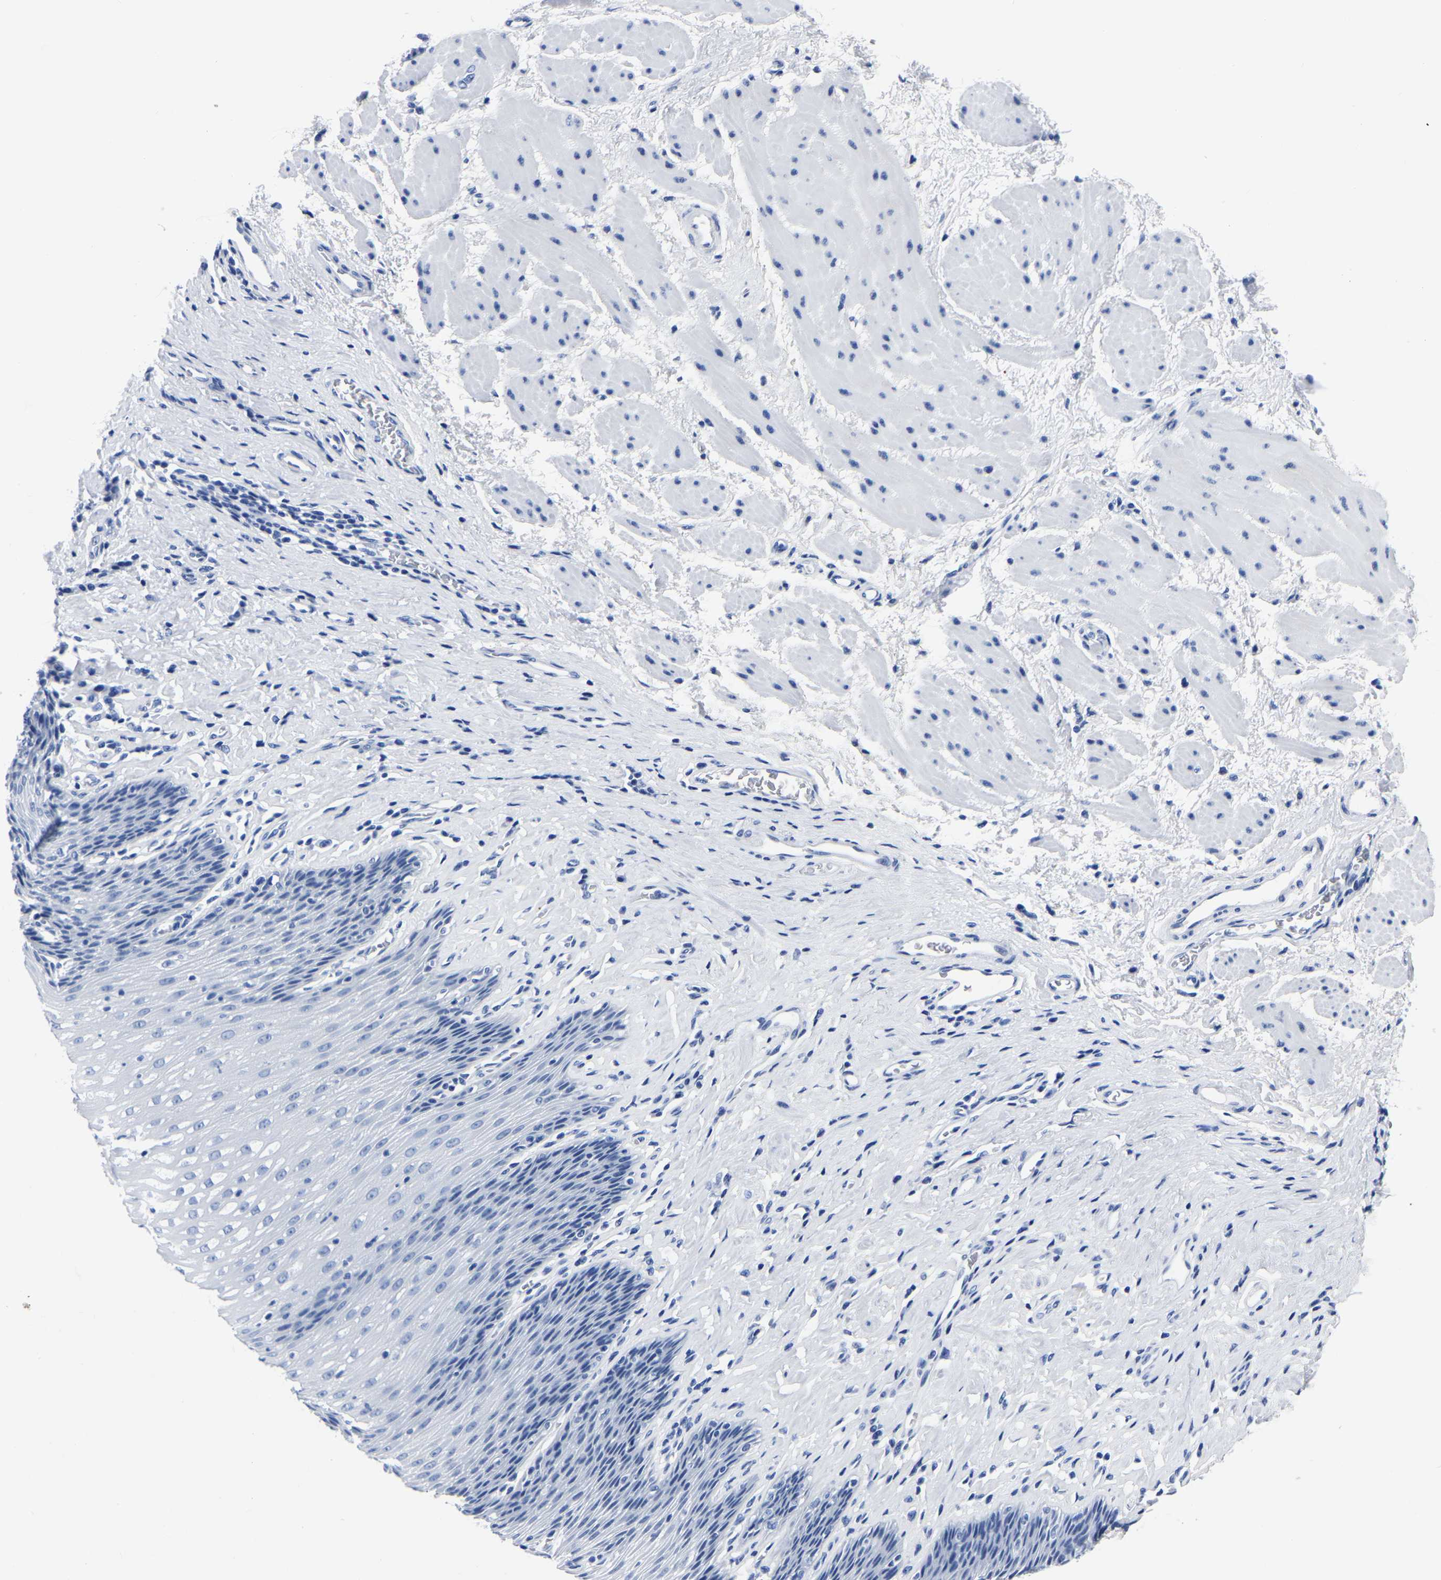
{"staining": {"intensity": "negative", "quantity": "none", "location": "none"}, "tissue": "esophagus", "cell_type": "Squamous epithelial cells", "image_type": "normal", "snomed": [{"axis": "morphology", "description": "Normal tissue, NOS"}, {"axis": "topography", "description": "Esophagus"}], "caption": "High magnification brightfield microscopy of normal esophagus stained with DAB (brown) and counterstained with hematoxylin (blue): squamous epithelial cells show no significant staining. Nuclei are stained in blue.", "gene": "IMPG2", "patient": {"sex": "female", "age": 61}}